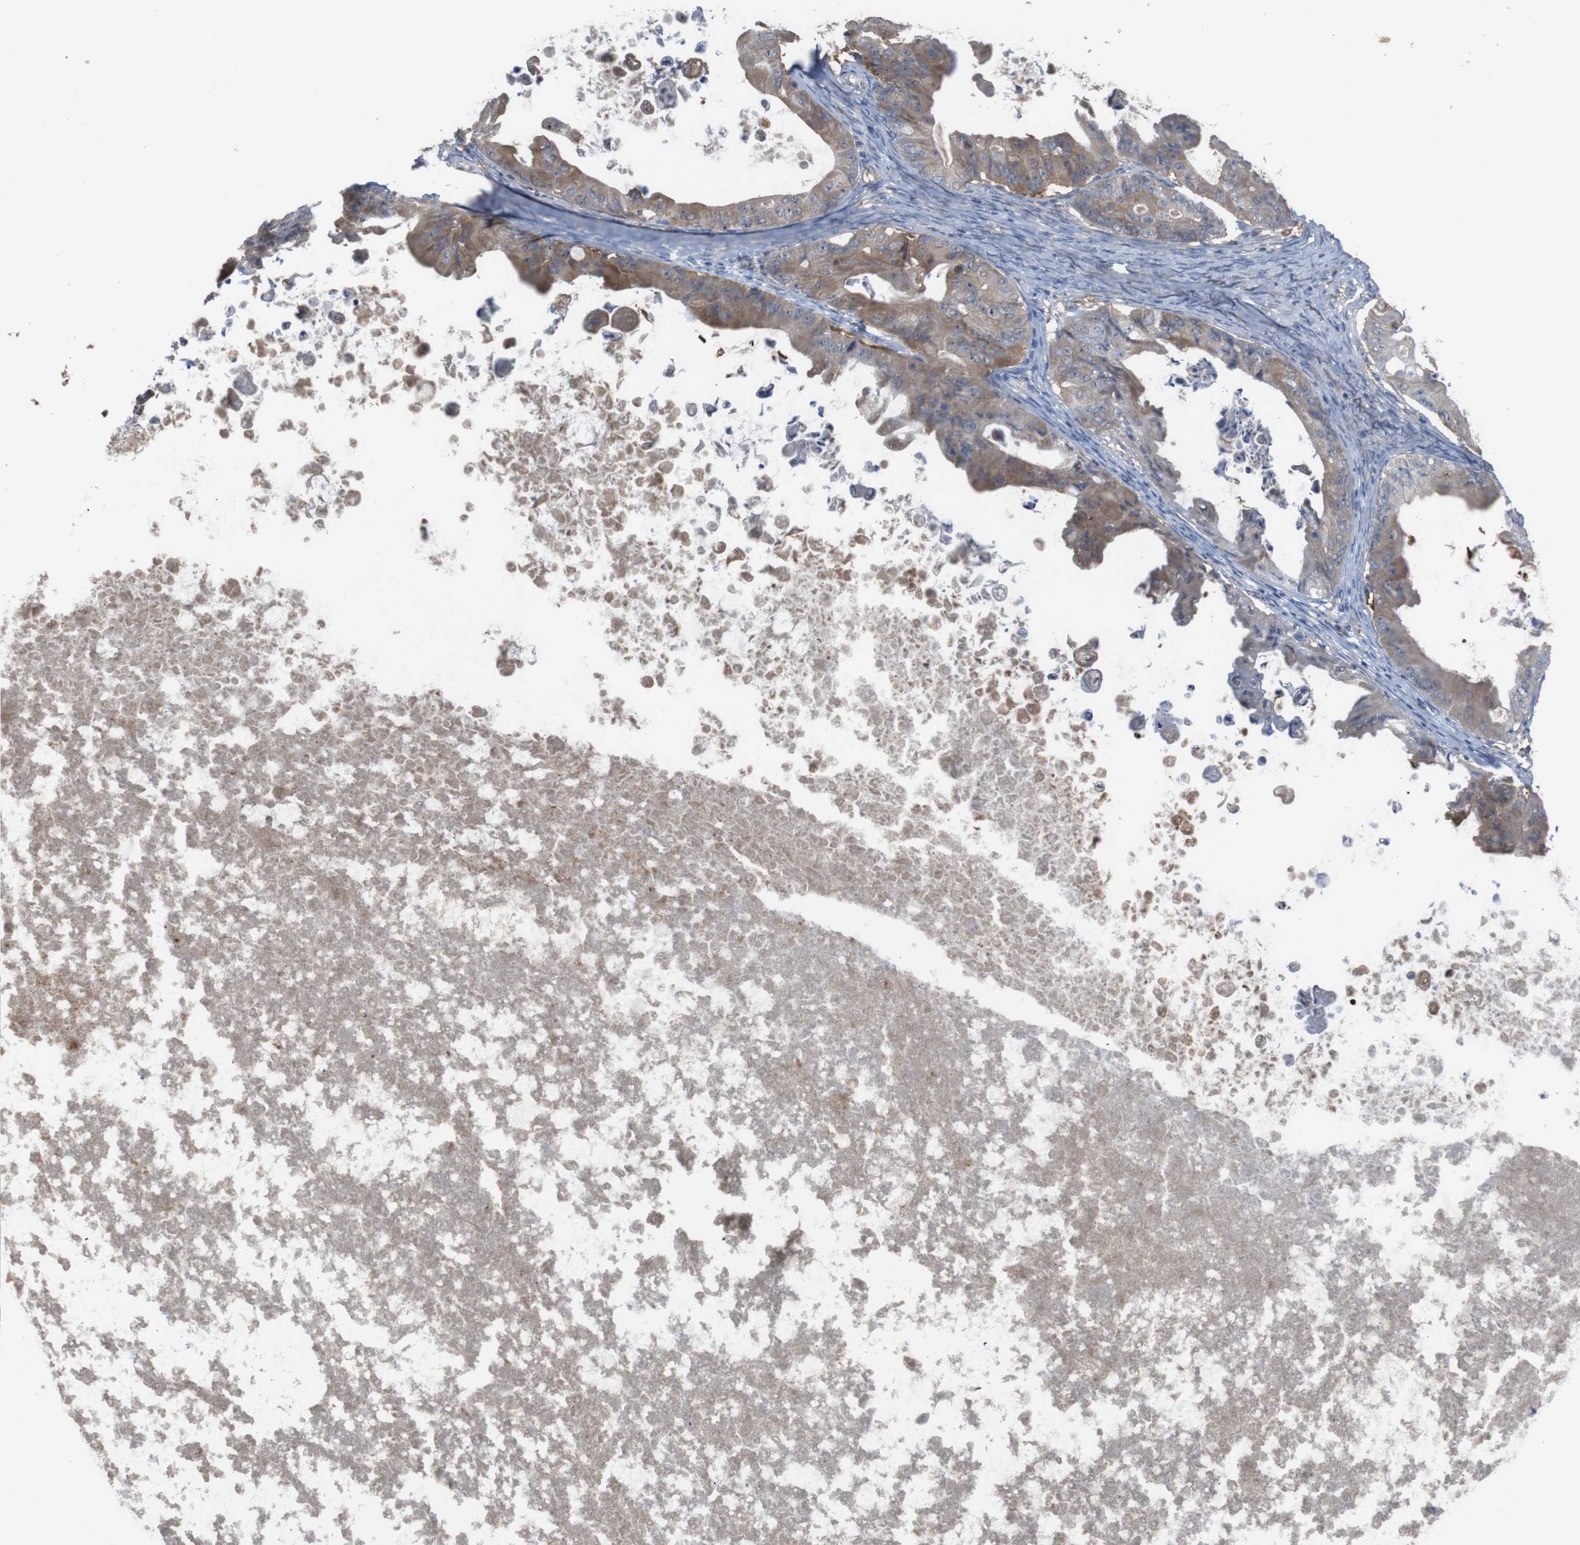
{"staining": {"intensity": "moderate", "quantity": "25%-75%", "location": "cytoplasmic/membranous"}, "tissue": "ovarian cancer", "cell_type": "Tumor cells", "image_type": "cancer", "snomed": [{"axis": "morphology", "description": "Cystadenocarcinoma, mucinous, NOS"}, {"axis": "topography", "description": "Ovary"}], "caption": "Moderate cytoplasmic/membranous staining for a protein is appreciated in approximately 25%-75% of tumor cells of mucinous cystadenocarcinoma (ovarian) using immunohistochemistry.", "gene": "PTPRR", "patient": {"sex": "female", "age": 37}}